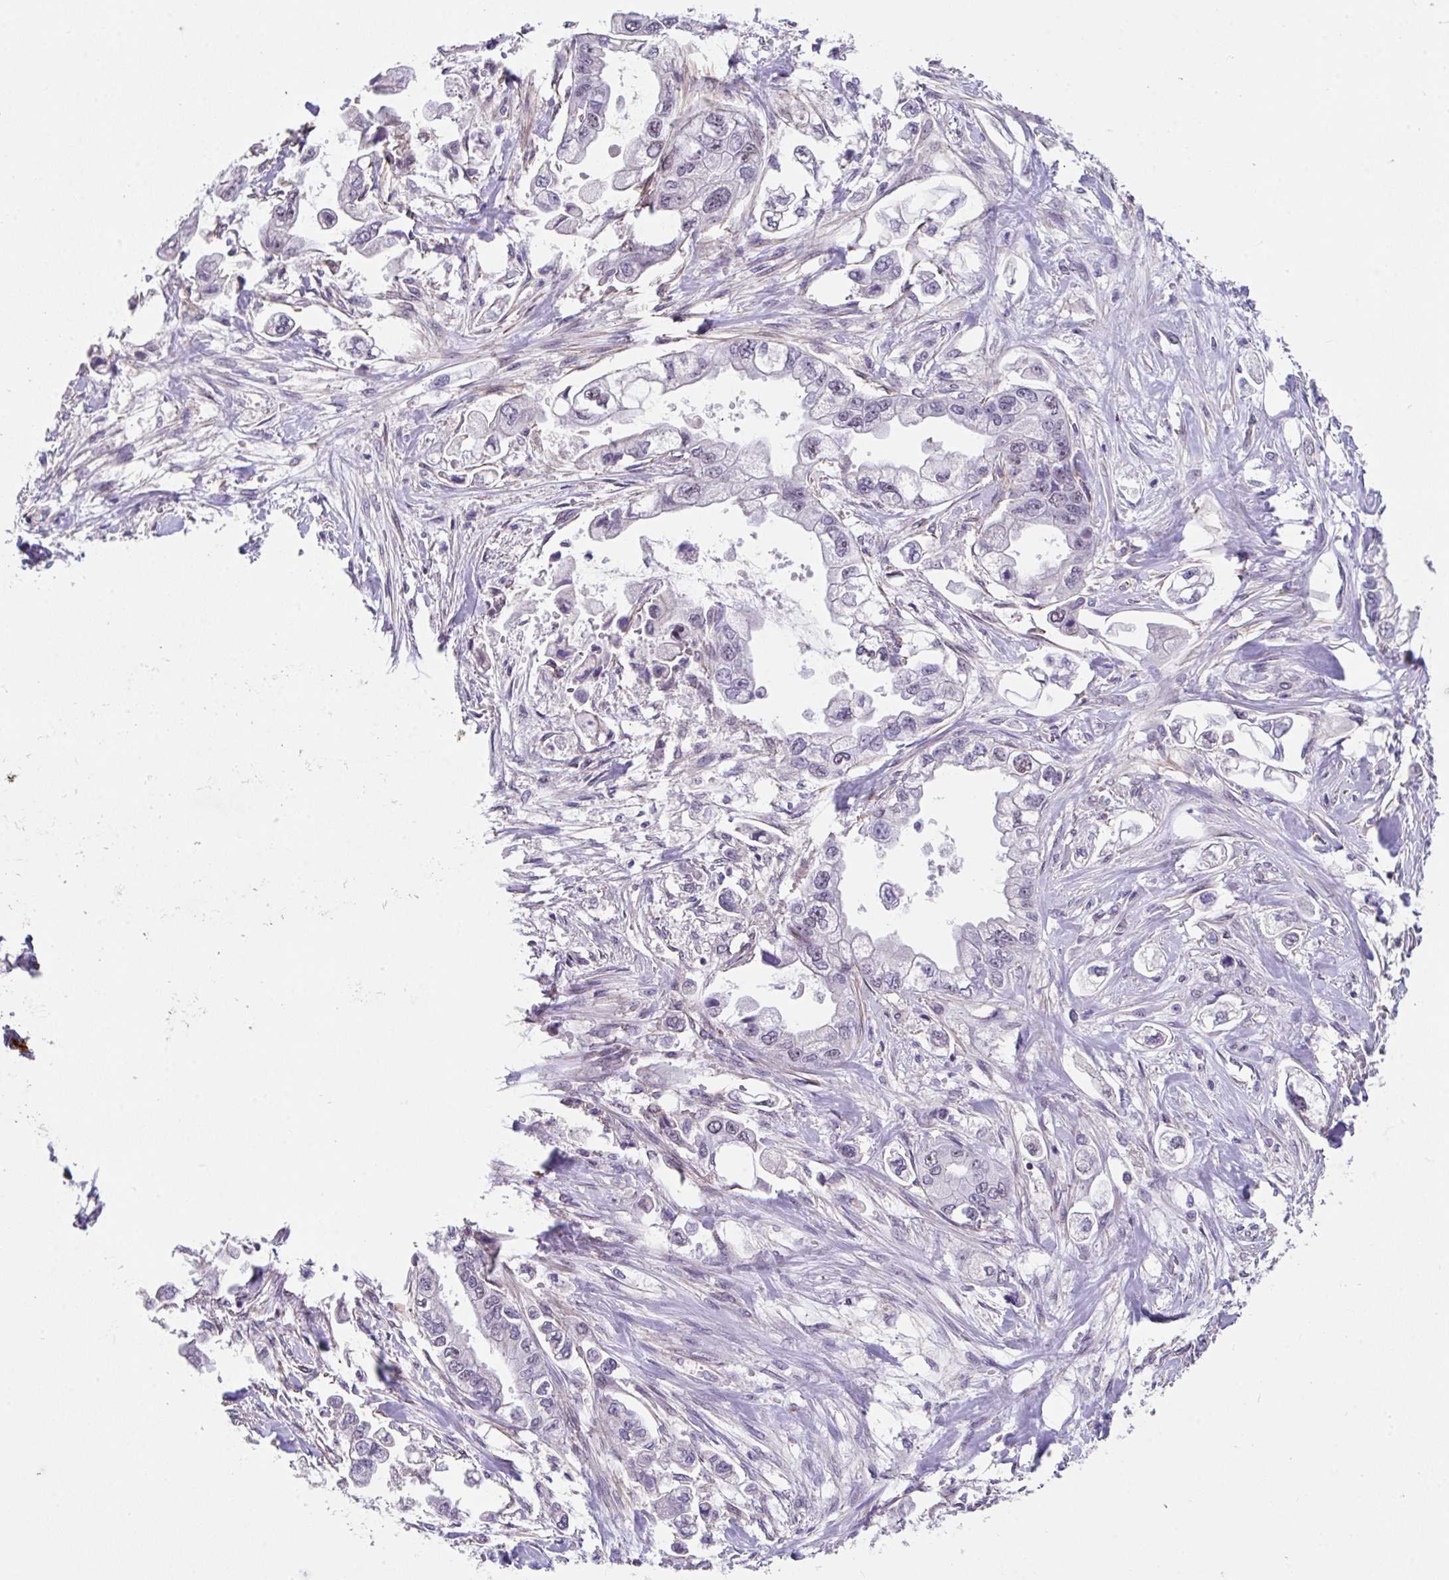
{"staining": {"intensity": "negative", "quantity": "none", "location": "none"}, "tissue": "stomach cancer", "cell_type": "Tumor cells", "image_type": "cancer", "snomed": [{"axis": "morphology", "description": "Adenocarcinoma, NOS"}, {"axis": "topography", "description": "Stomach"}], "caption": "Stomach adenocarcinoma was stained to show a protein in brown. There is no significant staining in tumor cells.", "gene": "RBBP6", "patient": {"sex": "male", "age": 62}}